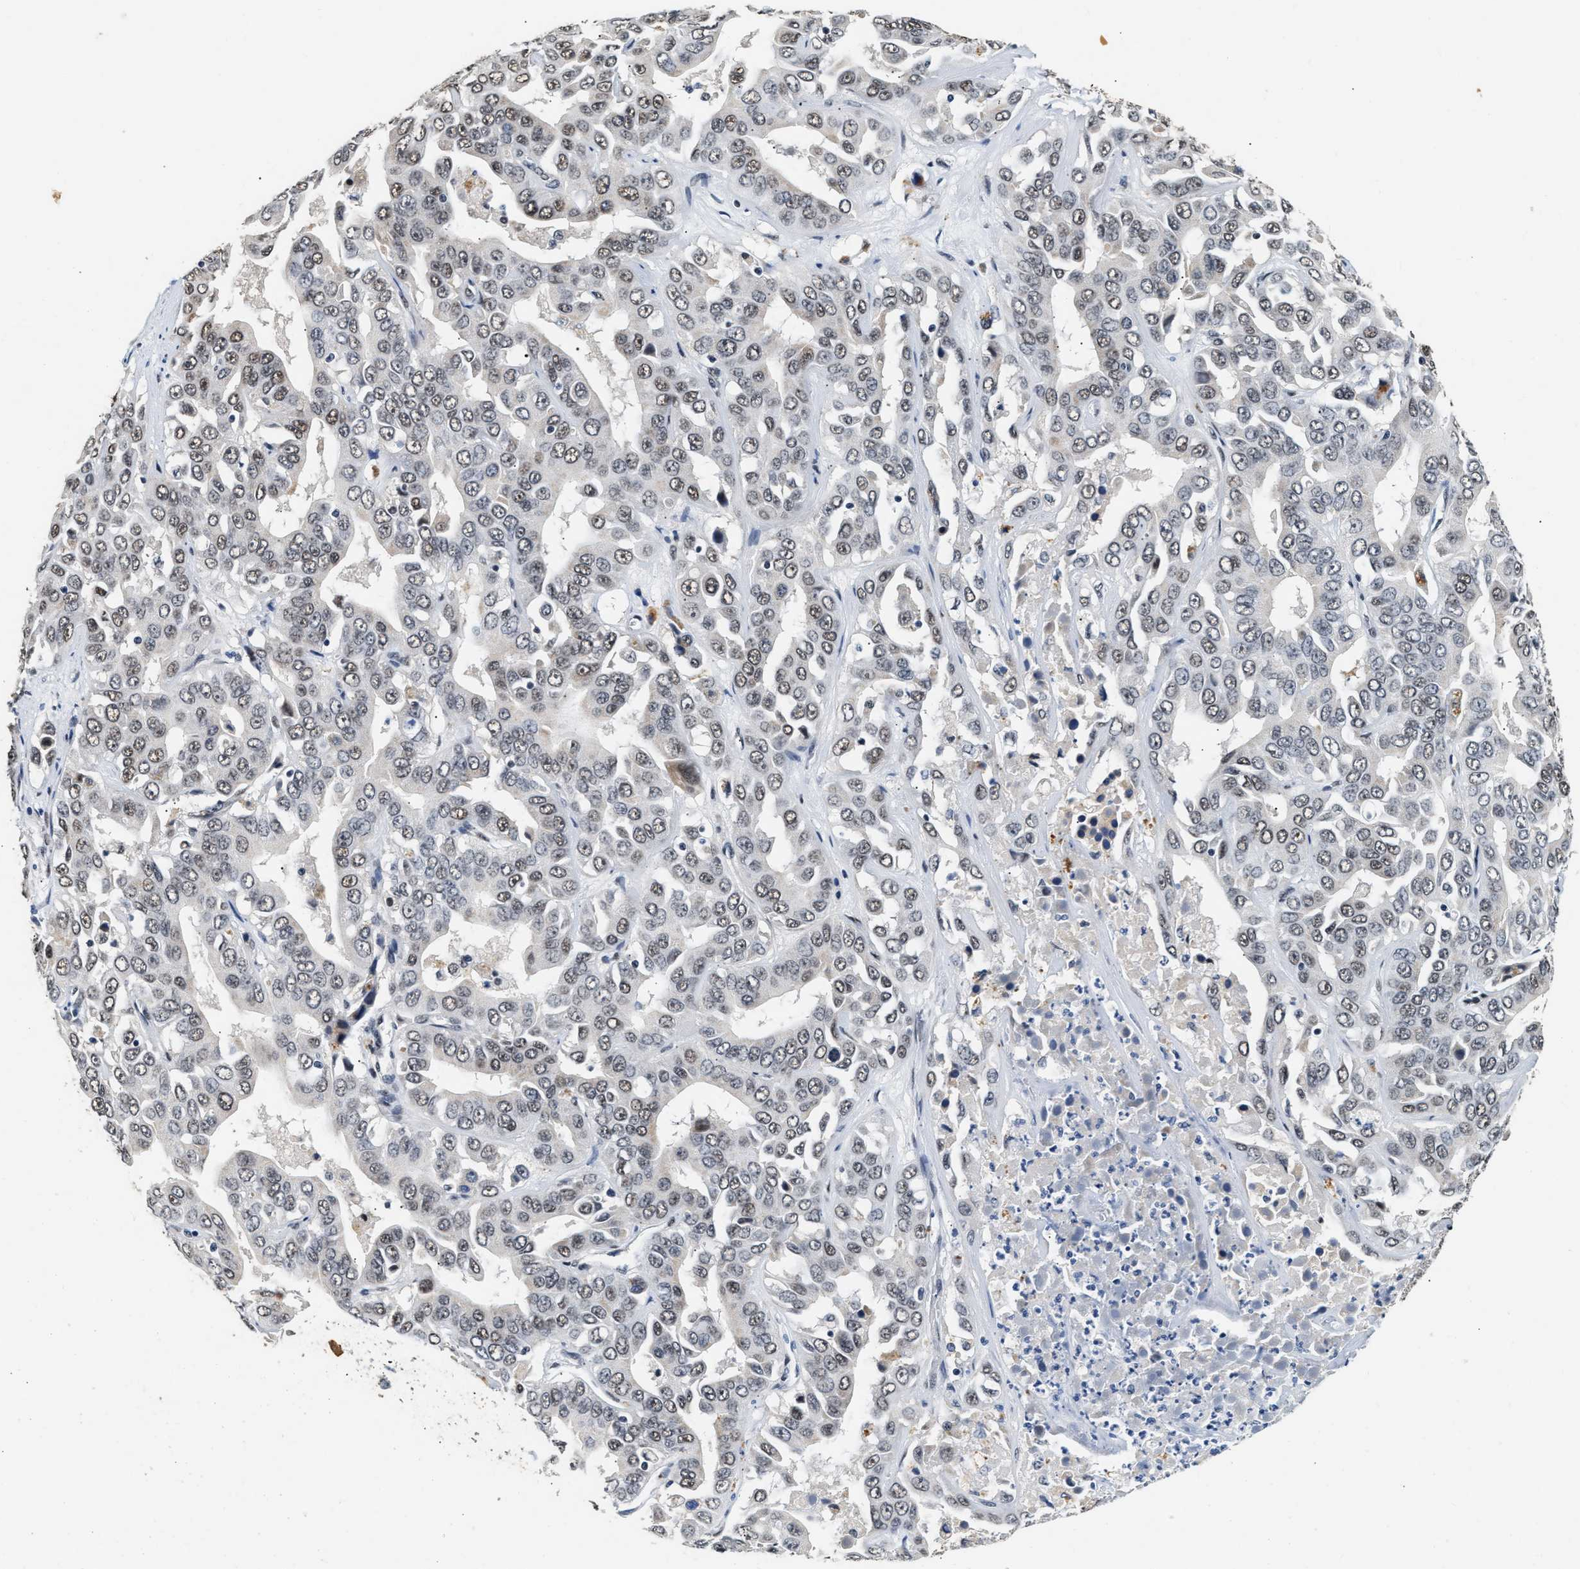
{"staining": {"intensity": "weak", "quantity": "<25%", "location": "nuclear"}, "tissue": "liver cancer", "cell_type": "Tumor cells", "image_type": "cancer", "snomed": [{"axis": "morphology", "description": "Cholangiocarcinoma"}, {"axis": "topography", "description": "Liver"}], "caption": "A micrograph of cholangiocarcinoma (liver) stained for a protein demonstrates no brown staining in tumor cells.", "gene": "THOC1", "patient": {"sex": "female", "age": 52}}